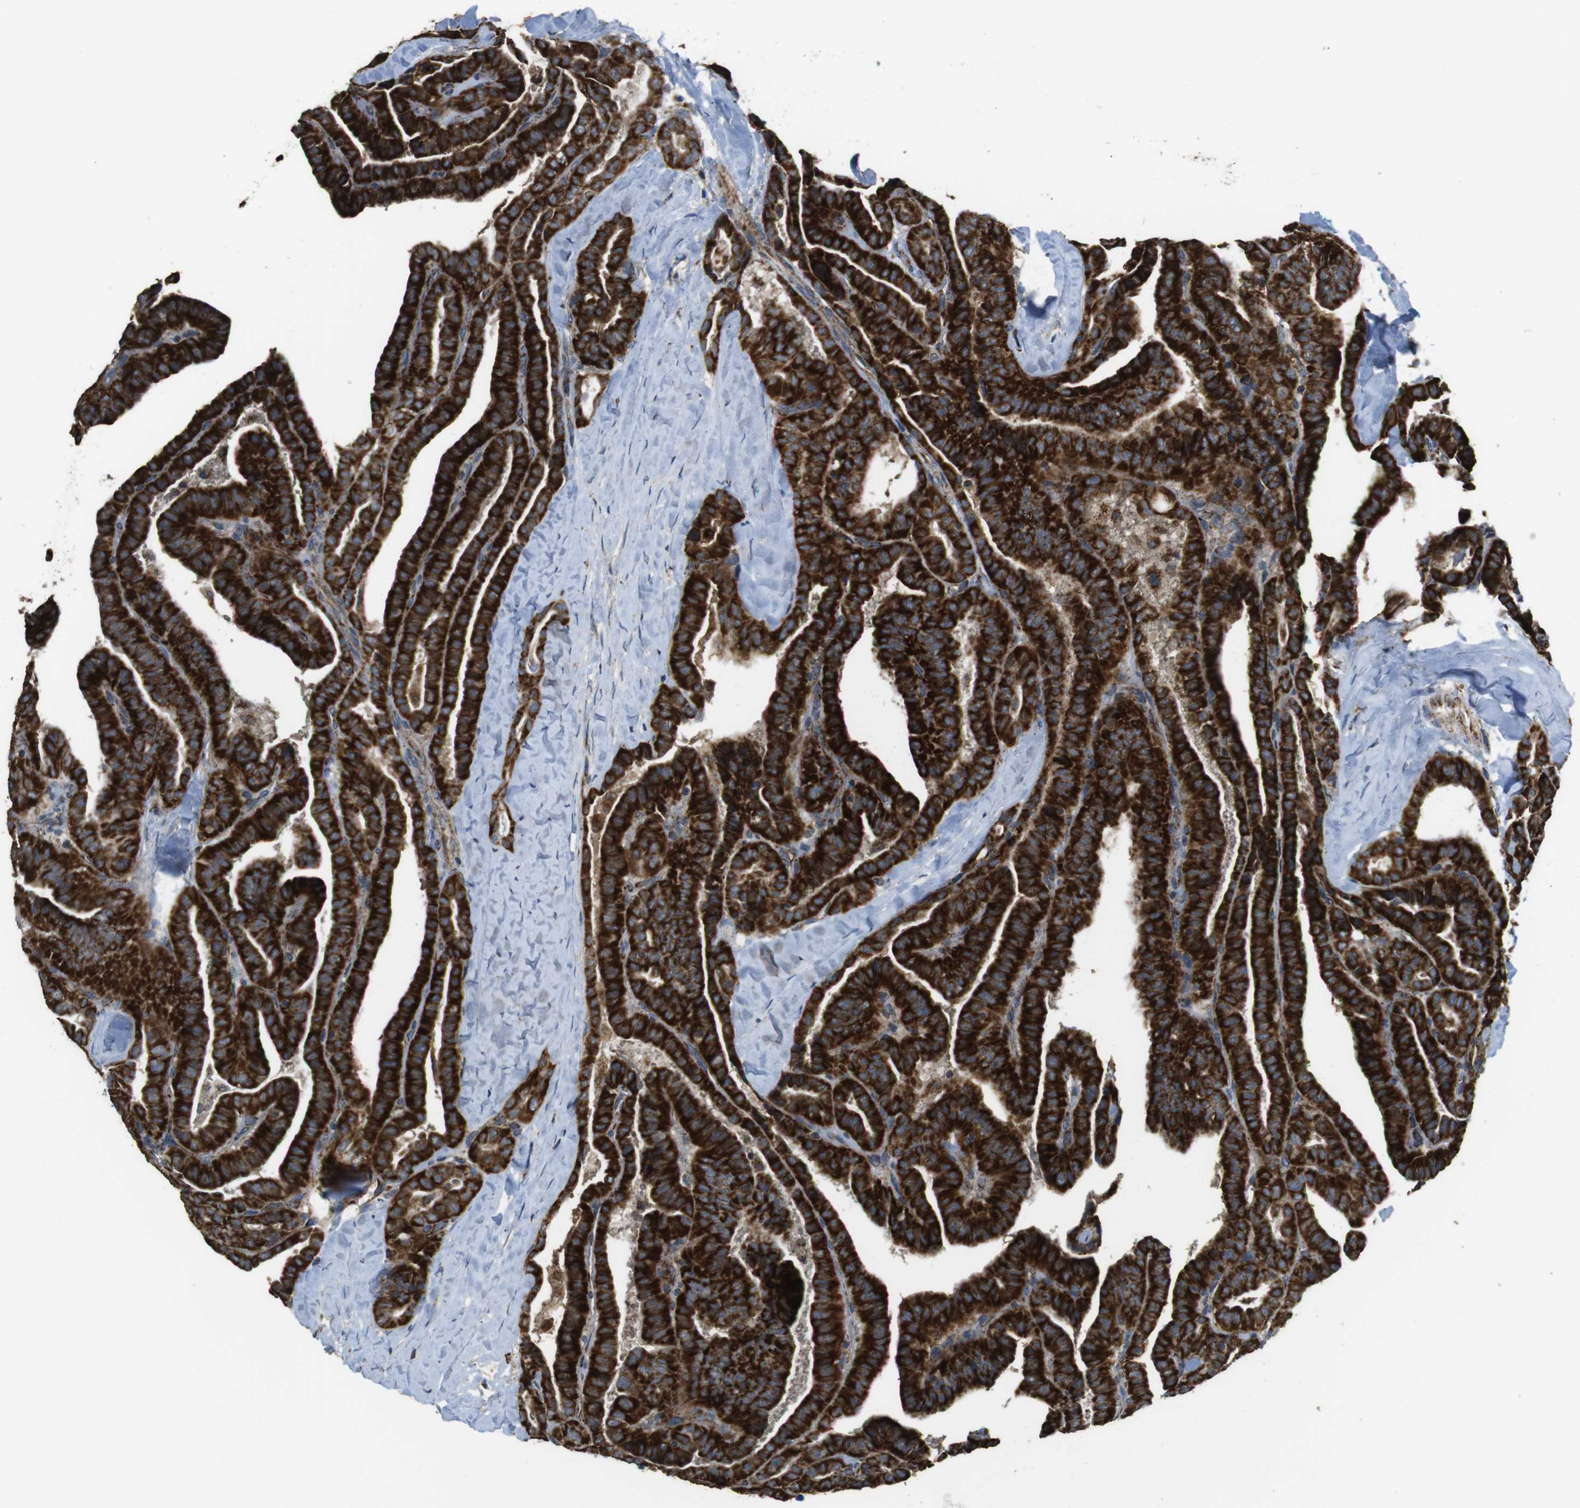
{"staining": {"intensity": "strong", "quantity": ">75%", "location": "cytoplasmic/membranous"}, "tissue": "thyroid cancer", "cell_type": "Tumor cells", "image_type": "cancer", "snomed": [{"axis": "morphology", "description": "Papillary adenocarcinoma, NOS"}, {"axis": "topography", "description": "Thyroid gland"}], "caption": "This image displays thyroid cancer stained with IHC to label a protein in brown. The cytoplasmic/membranous of tumor cells show strong positivity for the protein. Nuclei are counter-stained blue.", "gene": "CALHM2", "patient": {"sex": "male", "age": 77}}